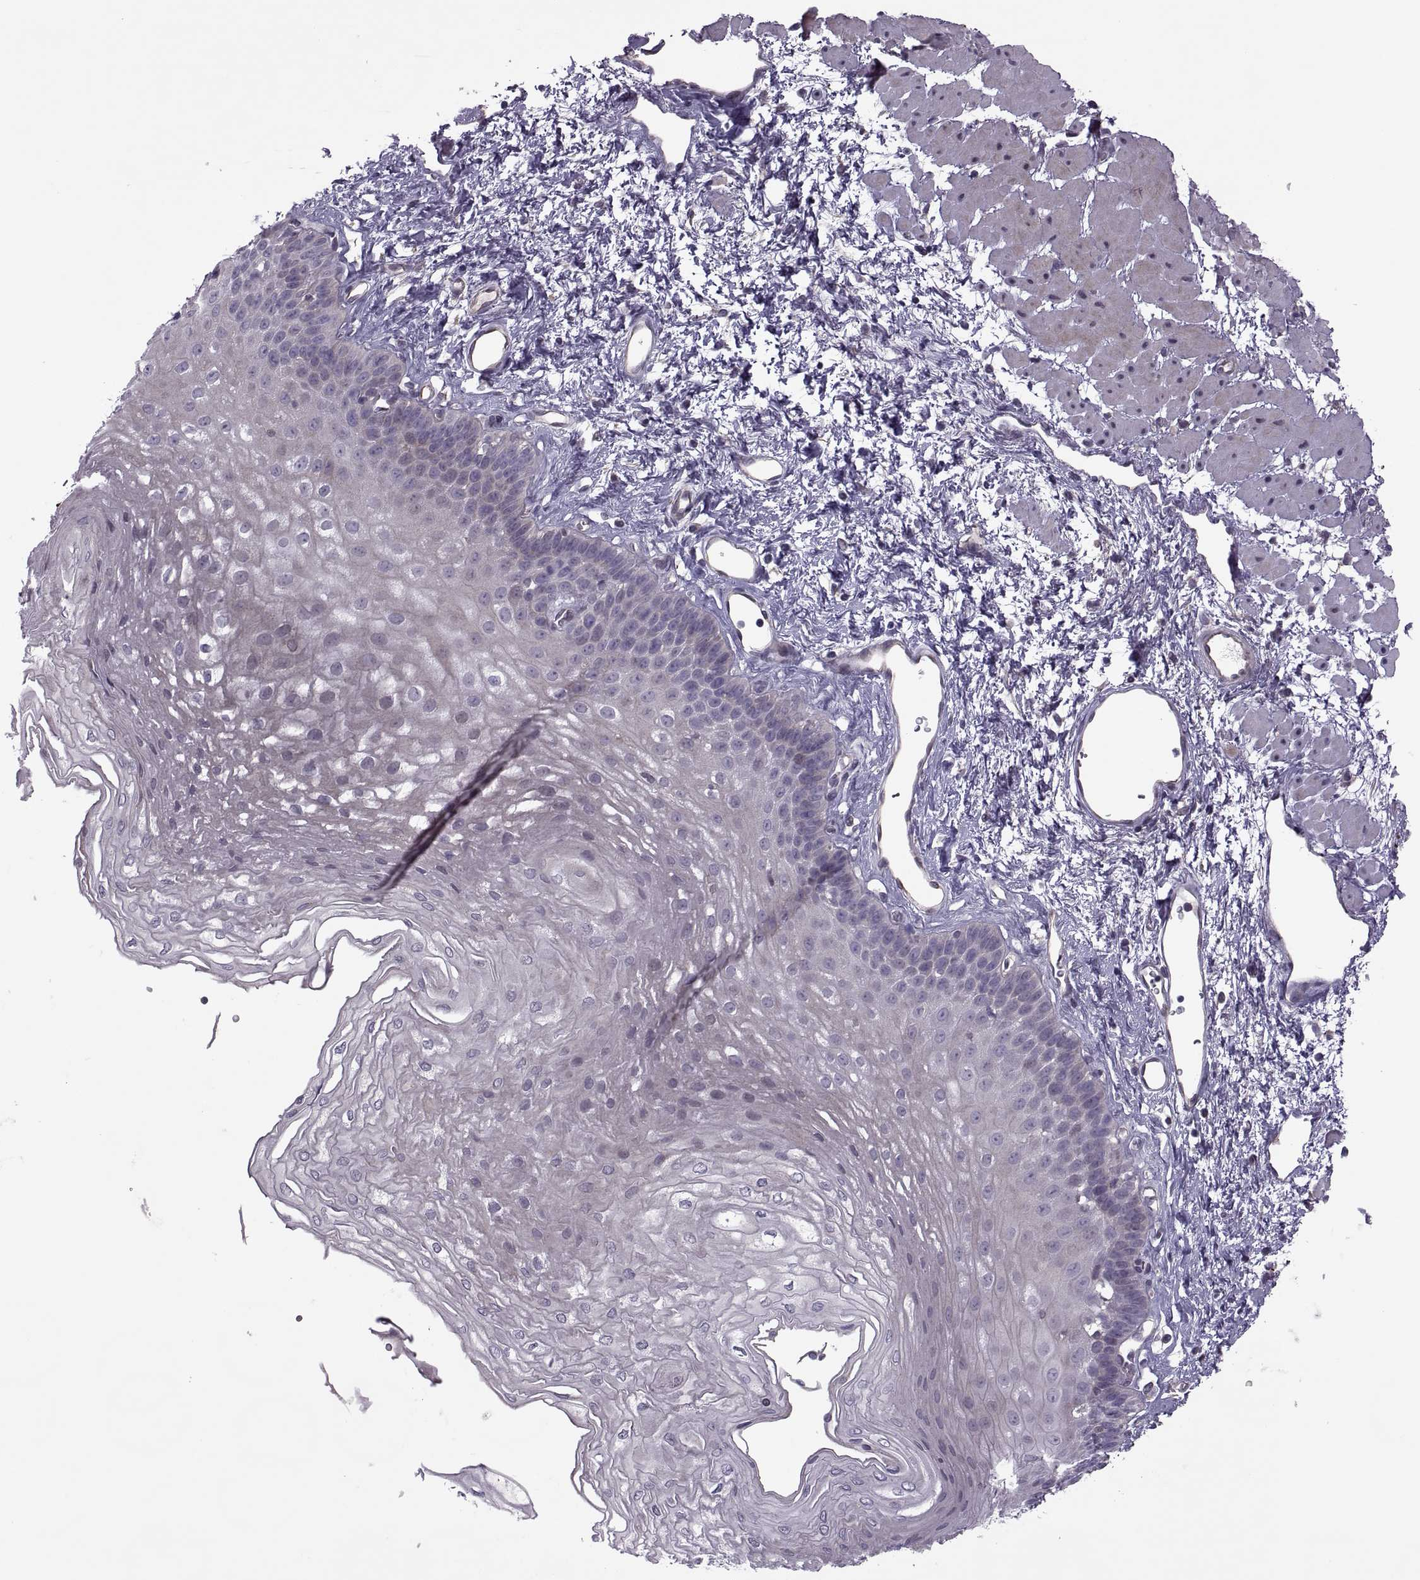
{"staining": {"intensity": "negative", "quantity": "none", "location": "none"}, "tissue": "esophagus", "cell_type": "Squamous epithelial cells", "image_type": "normal", "snomed": [{"axis": "morphology", "description": "Normal tissue, NOS"}, {"axis": "topography", "description": "Esophagus"}], "caption": "A high-resolution photomicrograph shows IHC staining of unremarkable esophagus, which demonstrates no significant staining in squamous epithelial cells. (IHC, brightfield microscopy, high magnification).", "gene": "ODF3", "patient": {"sex": "female", "age": 62}}